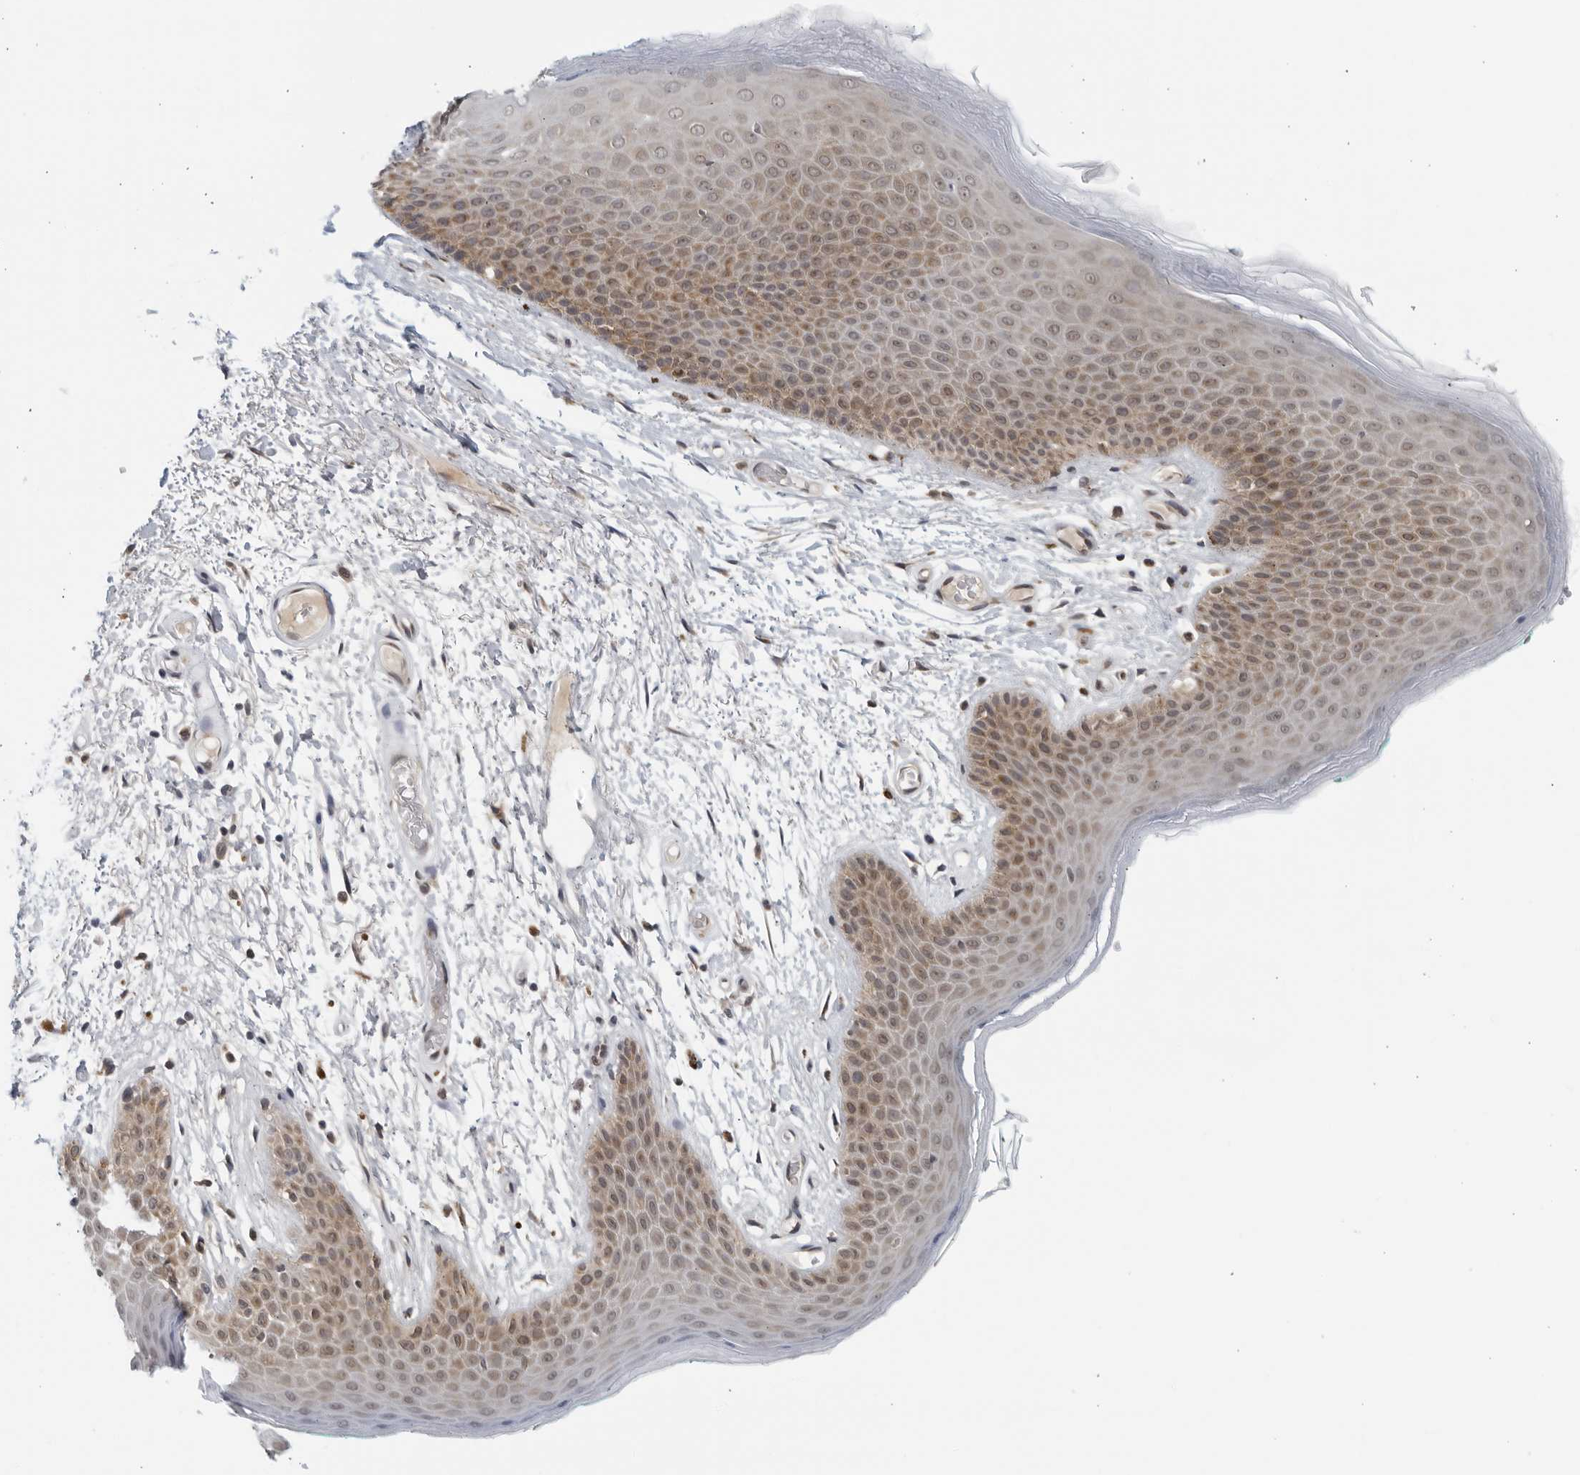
{"staining": {"intensity": "moderate", "quantity": "<25%", "location": "cytoplasmic/membranous"}, "tissue": "skin", "cell_type": "Epidermal cells", "image_type": "normal", "snomed": [{"axis": "morphology", "description": "Normal tissue, NOS"}, {"axis": "topography", "description": "Anal"}], "caption": "A high-resolution micrograph shows IHC staining of normal skin, which shows moderate cytoplasmic/membranous positivity in approximately <25% of epidermal cells. (Brightfield microscopy of DAB IHC at high magnification).", "gene": "RC3H1", "patient": {"sex": "male", "age": 74}}